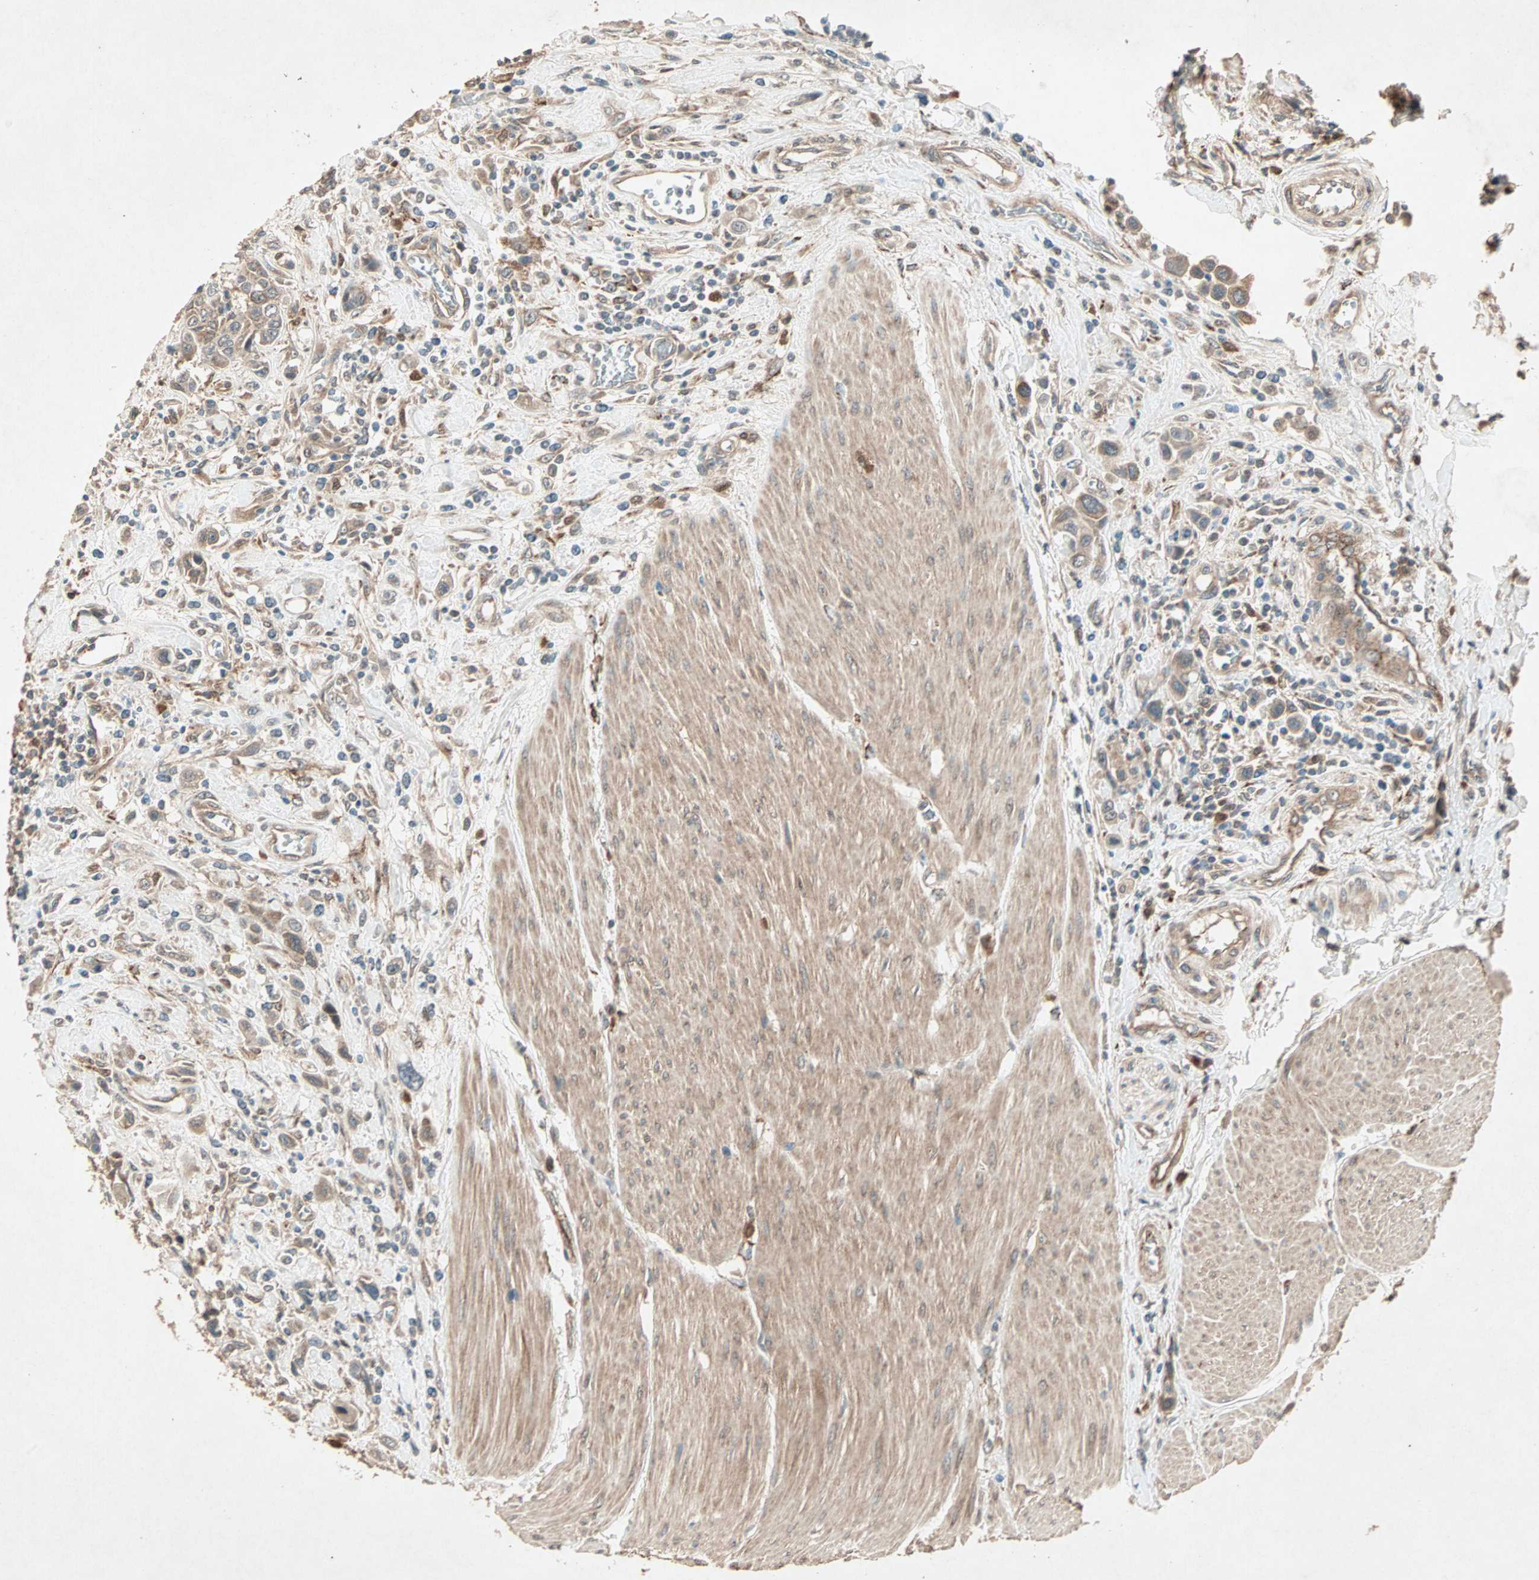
{"staining": {"intensity": "strong", "quantity": "25%-75%", "location": "cytoplasmic/membranous"}, "tissue": "urothelial cancer", "cell_type": "Tumor cells", "image_type": "cancer", "snomed": [{"axis": "morphology", "description": "Urothelial carcinoma, High grade"}, {"axis": "topography", "description": "Urinary bladder"}], "caption": "Immunohistochemical staining of human urothelial cancer demonstrates high levels of strong cytoplasmic/membranous positivity in about 25%-75% of tumor cells. (Brightfield microscopy of DAB IHC at high magnification).", "gene": "SDSL", "patient": {"sex": "male", "age": 50}}